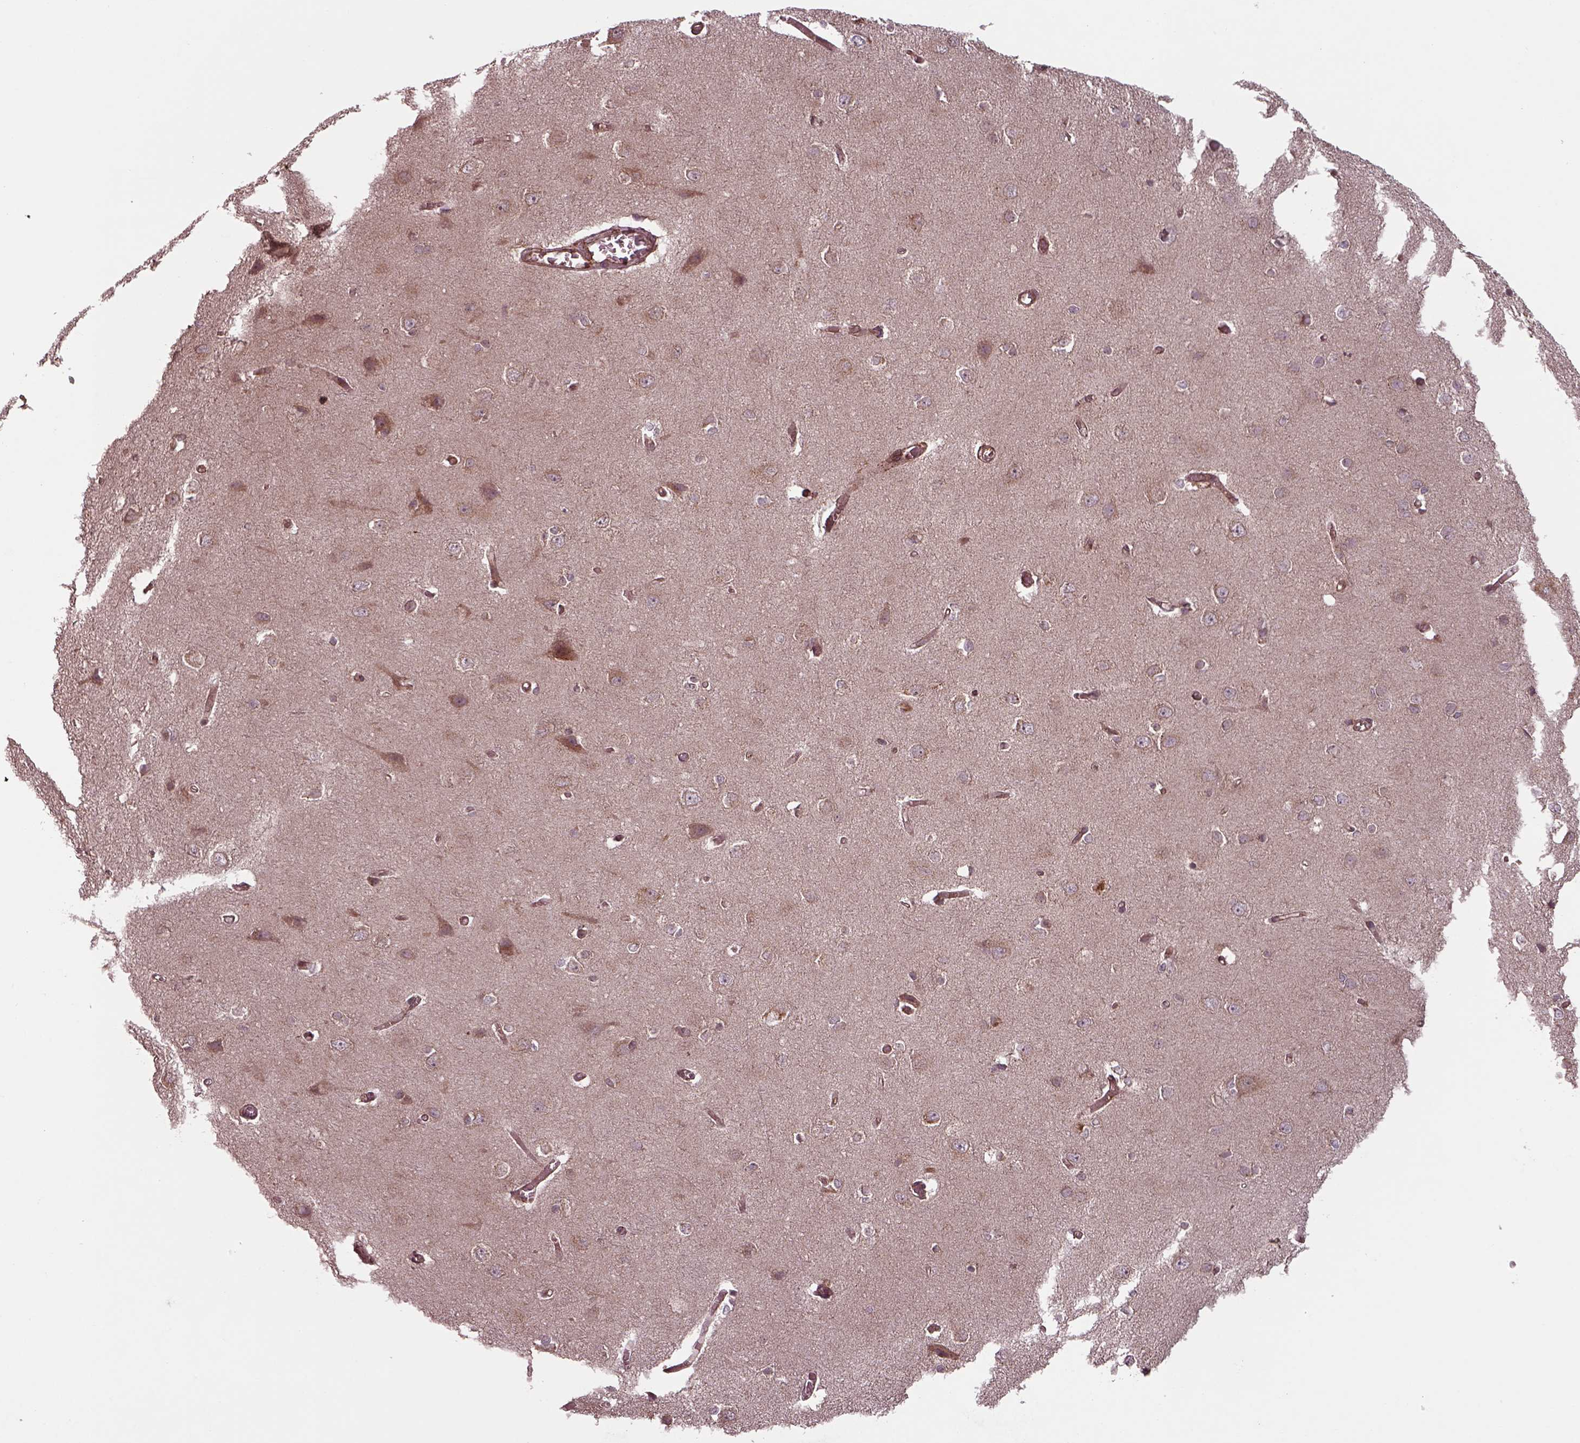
{"staining": {"intensity": "moderate", "quantity": ">75%", "location": "cytoplasmic/membranous"}, "tissue": "cerebral cortex", "cell_type": "Endothelial cells", "image_type": "normal", "snomed": [{"axis": "morphology", "description": "Normal tissue, NOS"}, {"axis": "topography", "description": "Cerebral cortex"}], "caption": "Protein staining of unremarkable cerebral cortex exhibits moderate cytoplasmic/membranous positivity in approximately >75% of endothelial cells. (Brightfield microscopy of DAB IHC at high magnification).", "gene": "CHMP3", "patient": {"sex": "male", "age": 37}}